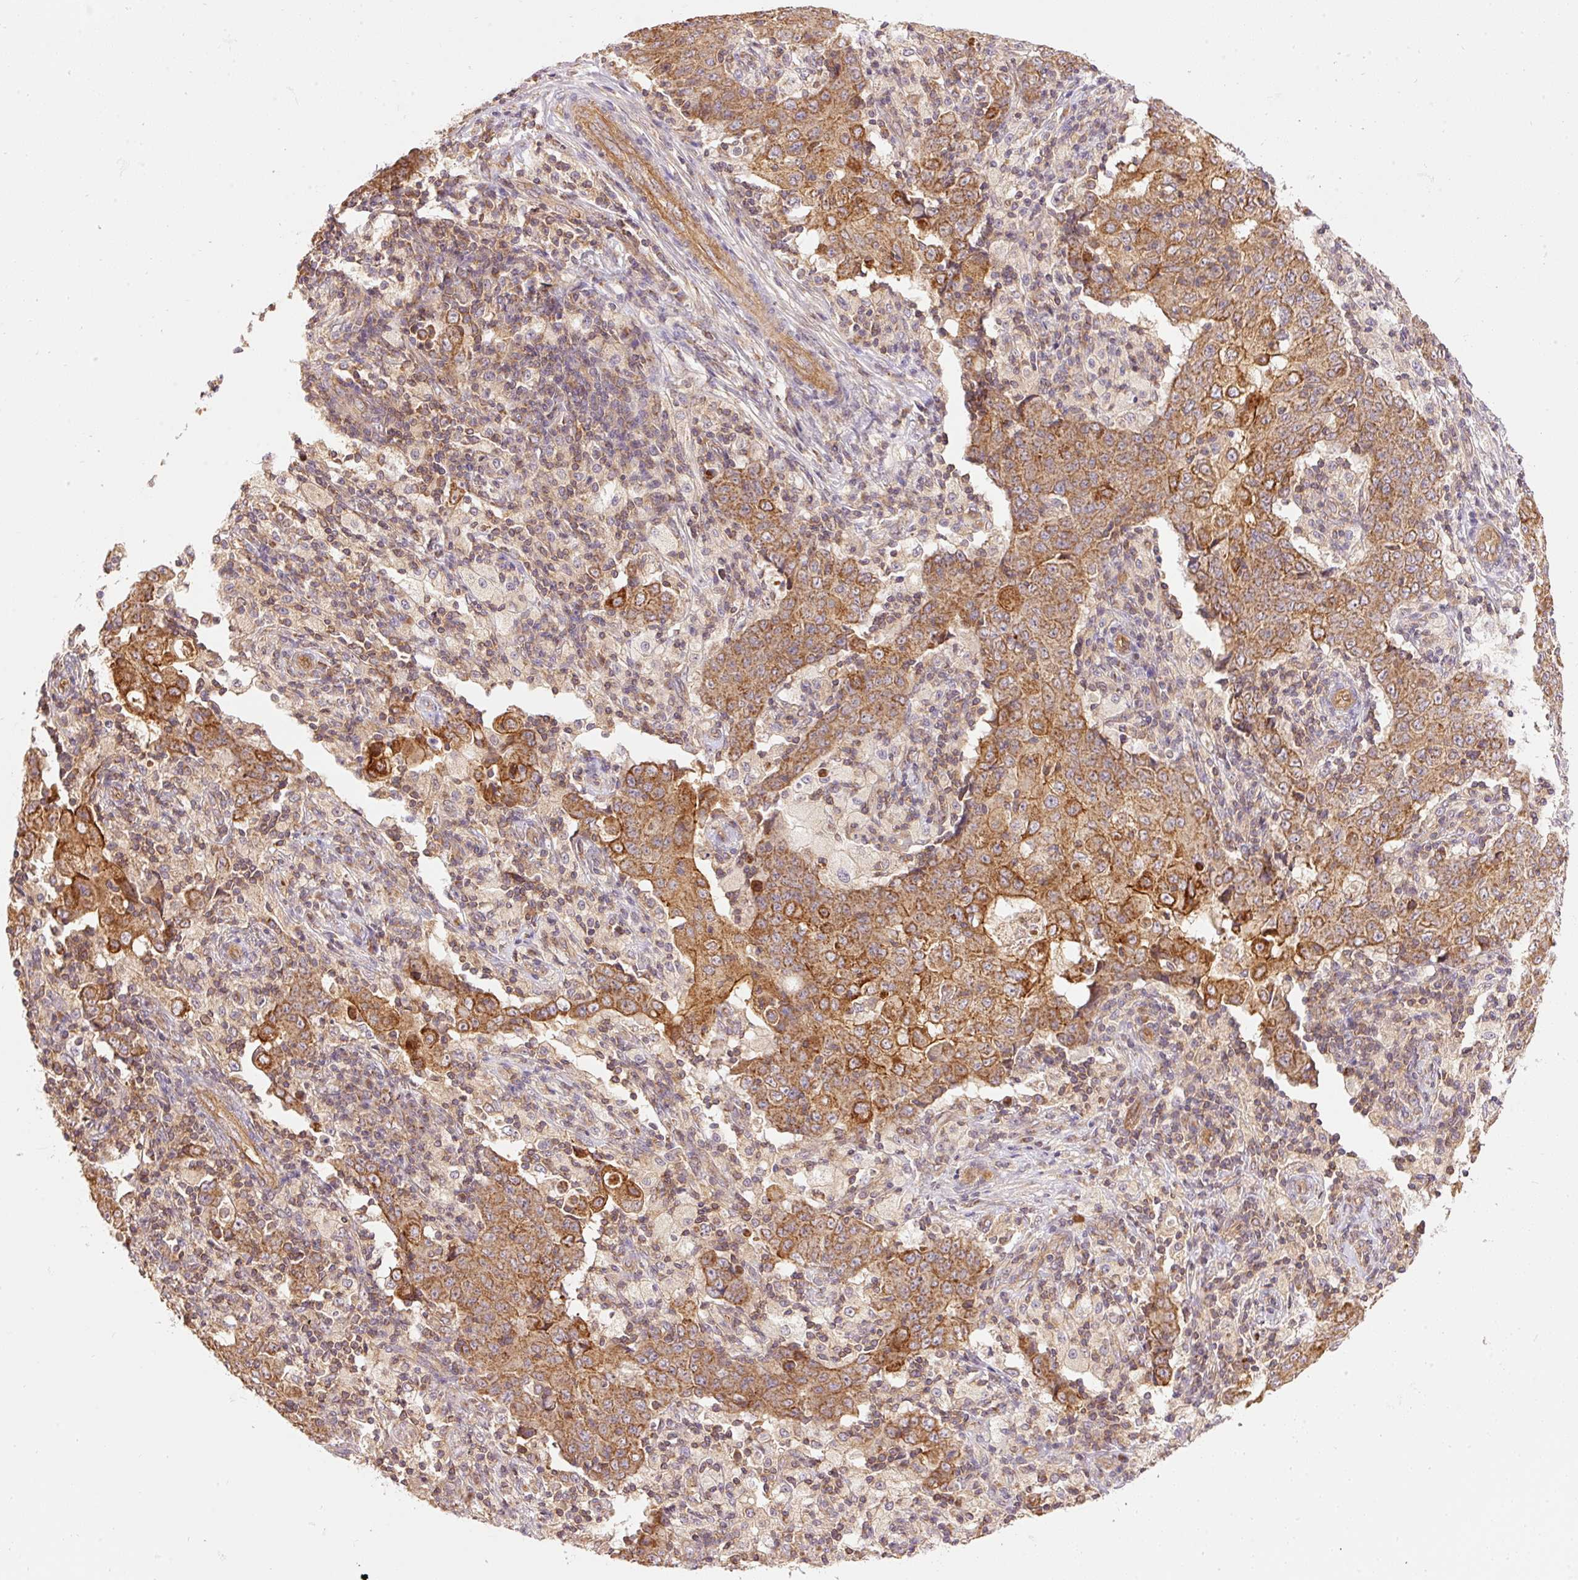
{"staining": {"intensity": "moderate", "quantity": ">75%", "location": "cytoplasmic/membranous"}, "tissue": "ovarian cancer", "cell_type": "Tumor cells", "image_type": "cancer", "snomed": [{"axis": "morphology", "description": "Carcinoma, endometroid"}, {"axis": "topography", "description": "Ovary"}], "caption": "A high-resolution image shows IHC staining of endometroid carcinoma (ovarian), which exhibits moderate cytoplasmic/membranous expression in approximately >75% of tumor cells. (DAB (3,3'-diaminobenzidine) = brown stain, brightfield microscopy at high magnification).", "gene": "ADCY4", "patient": {"sex": "female", "age": 42}}